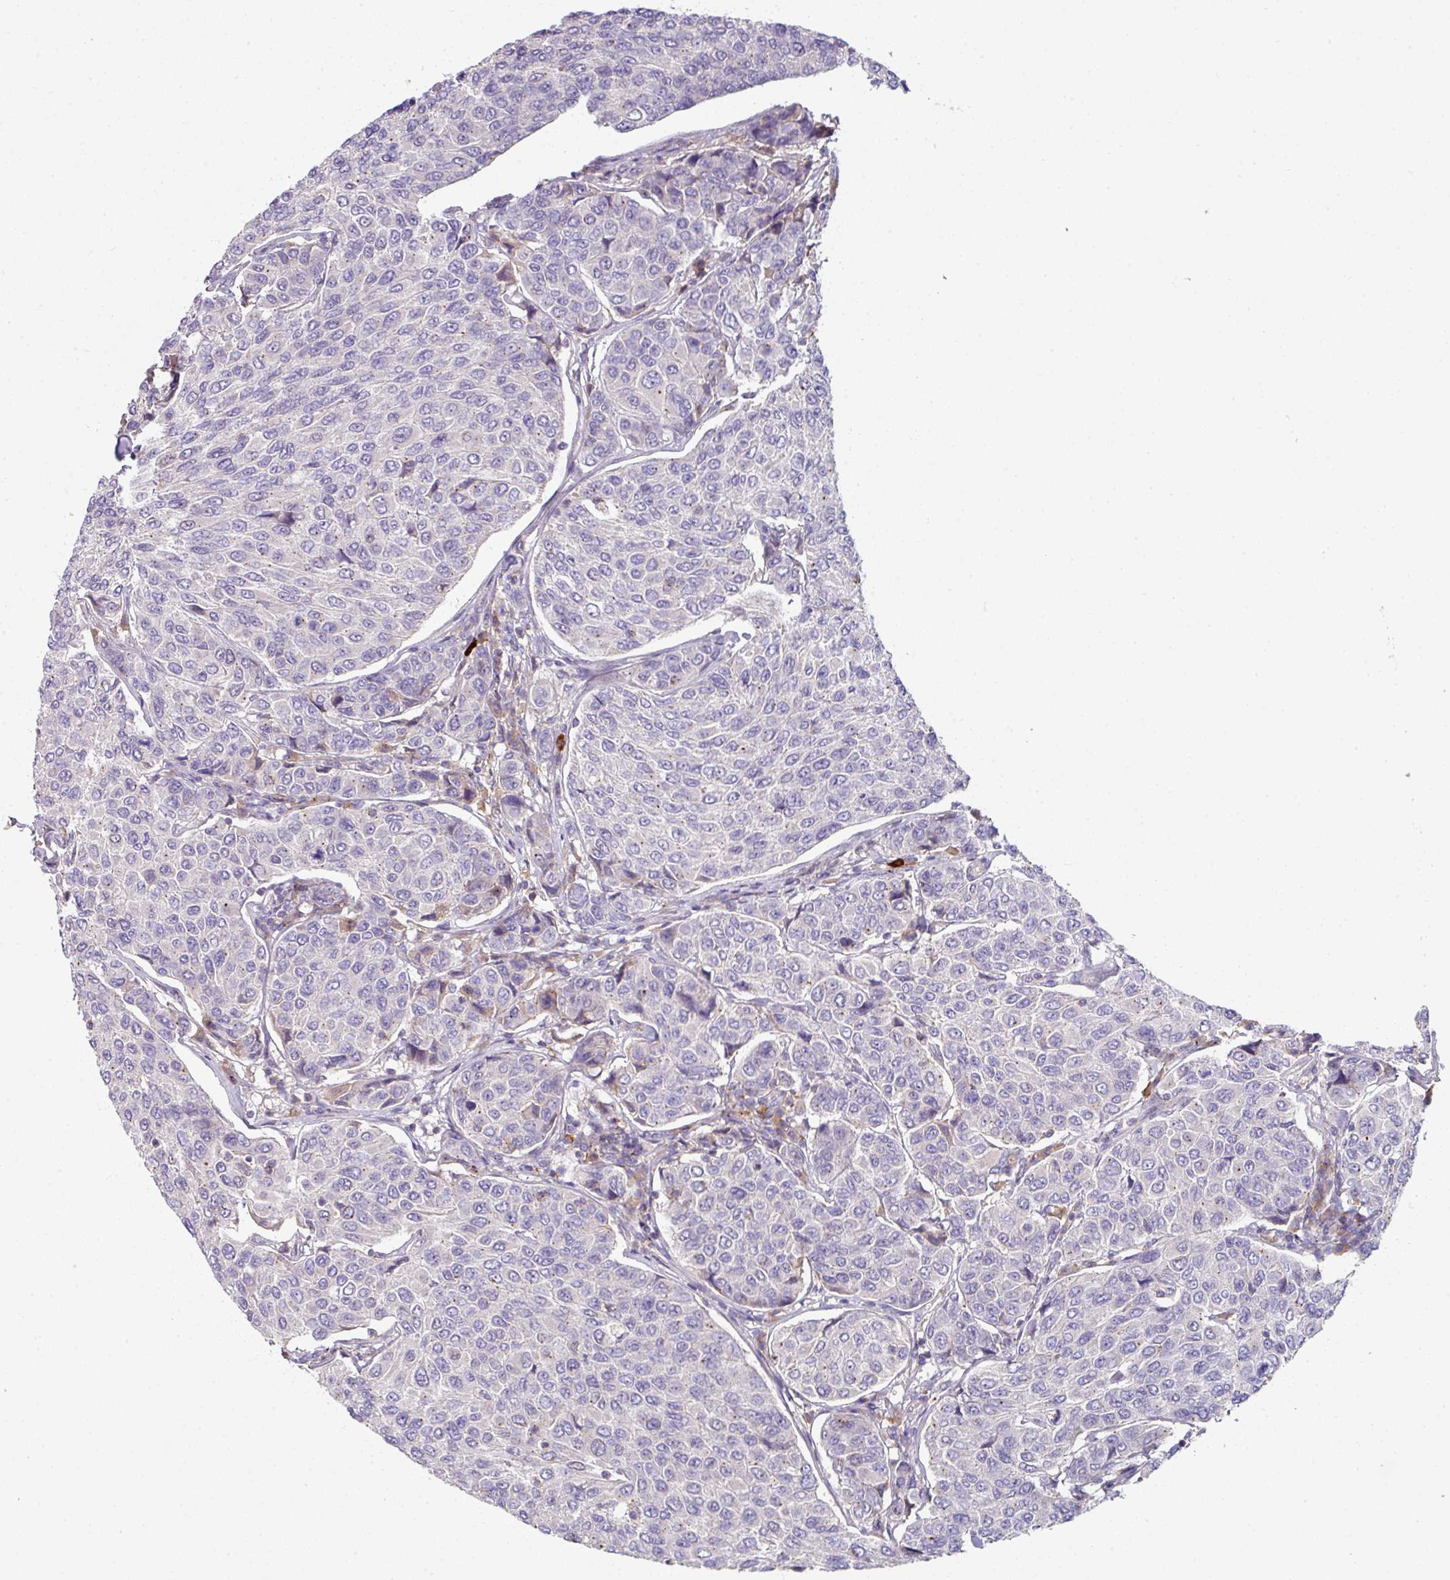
{"staining": {"intensity": "negative", "quantity": "none", "location": "none"}, "tissue": "breast cancer", "cell_type": "Tumor cells", "image_type": "cancer", "snomed": [{"axis": "morphology", "description": "Duct carcinoma"}, {"axis": "topography", "description": "Breast"}], "caption": "Protein analysis of invasive ductal carcinoma (breast) demonstrates no significant staining in tumor cells.", "gene": "SLAMF6", "patient": {"sex": "female", "age": 55}}